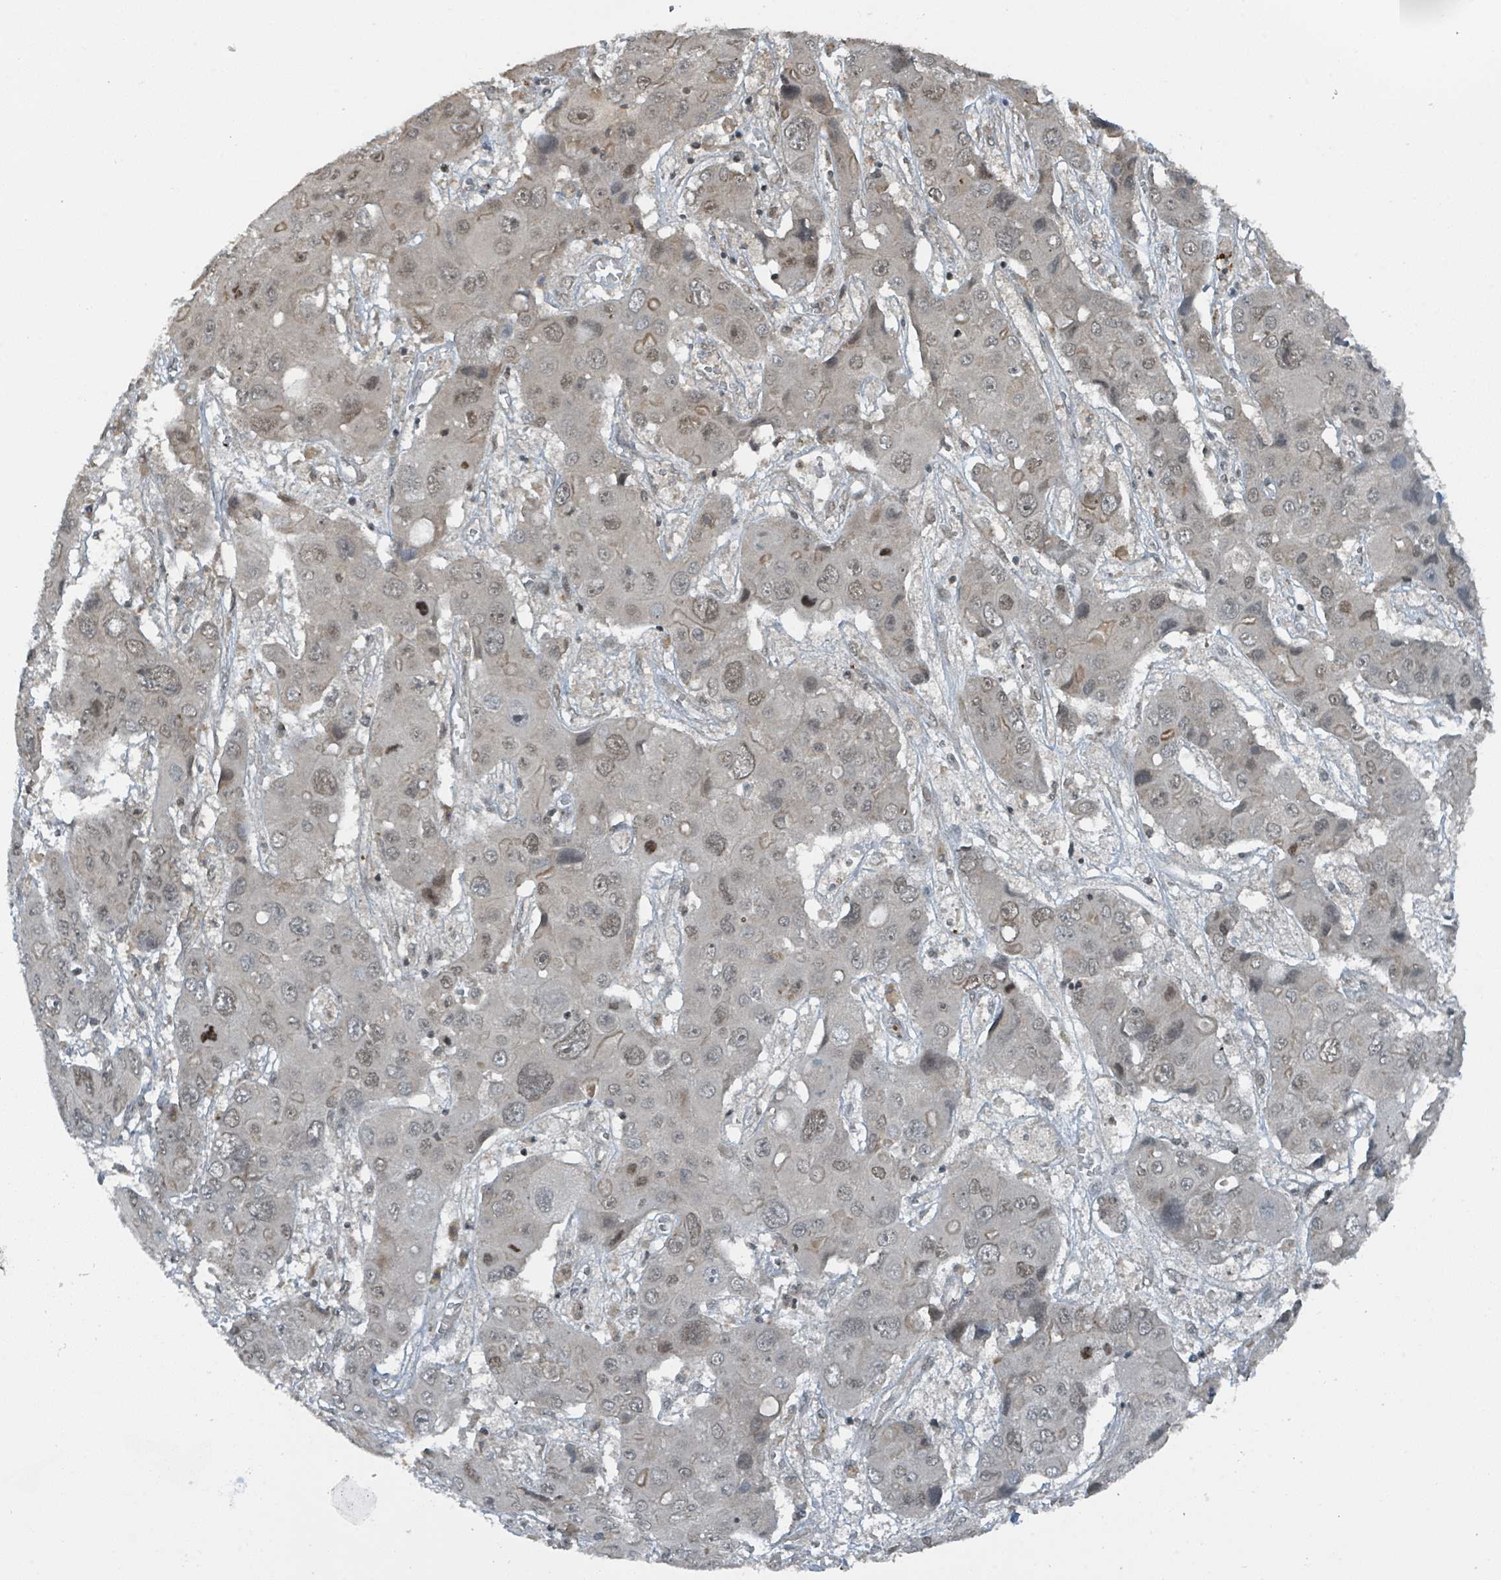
{"staining": {"intensity": "weak", "quantity": "<25%", "location": "nuclear"}, "tissue": "liver cancer", "cell_type": "Tumor cells", "image_type": "cancer", "snomed": [{"axis": "morphology", "description": "Cholangiocarcinoma"}, {"axis": "topography", "description": "Liver"}], "caption": "IHC photomicrograph of liver cancer (cholangiocarcinoma) stained for a protein (brown), which demonstrates no expression in tumor cells.", "gene": "PHIP", "patient": {"sex": "male", "age": 67}}